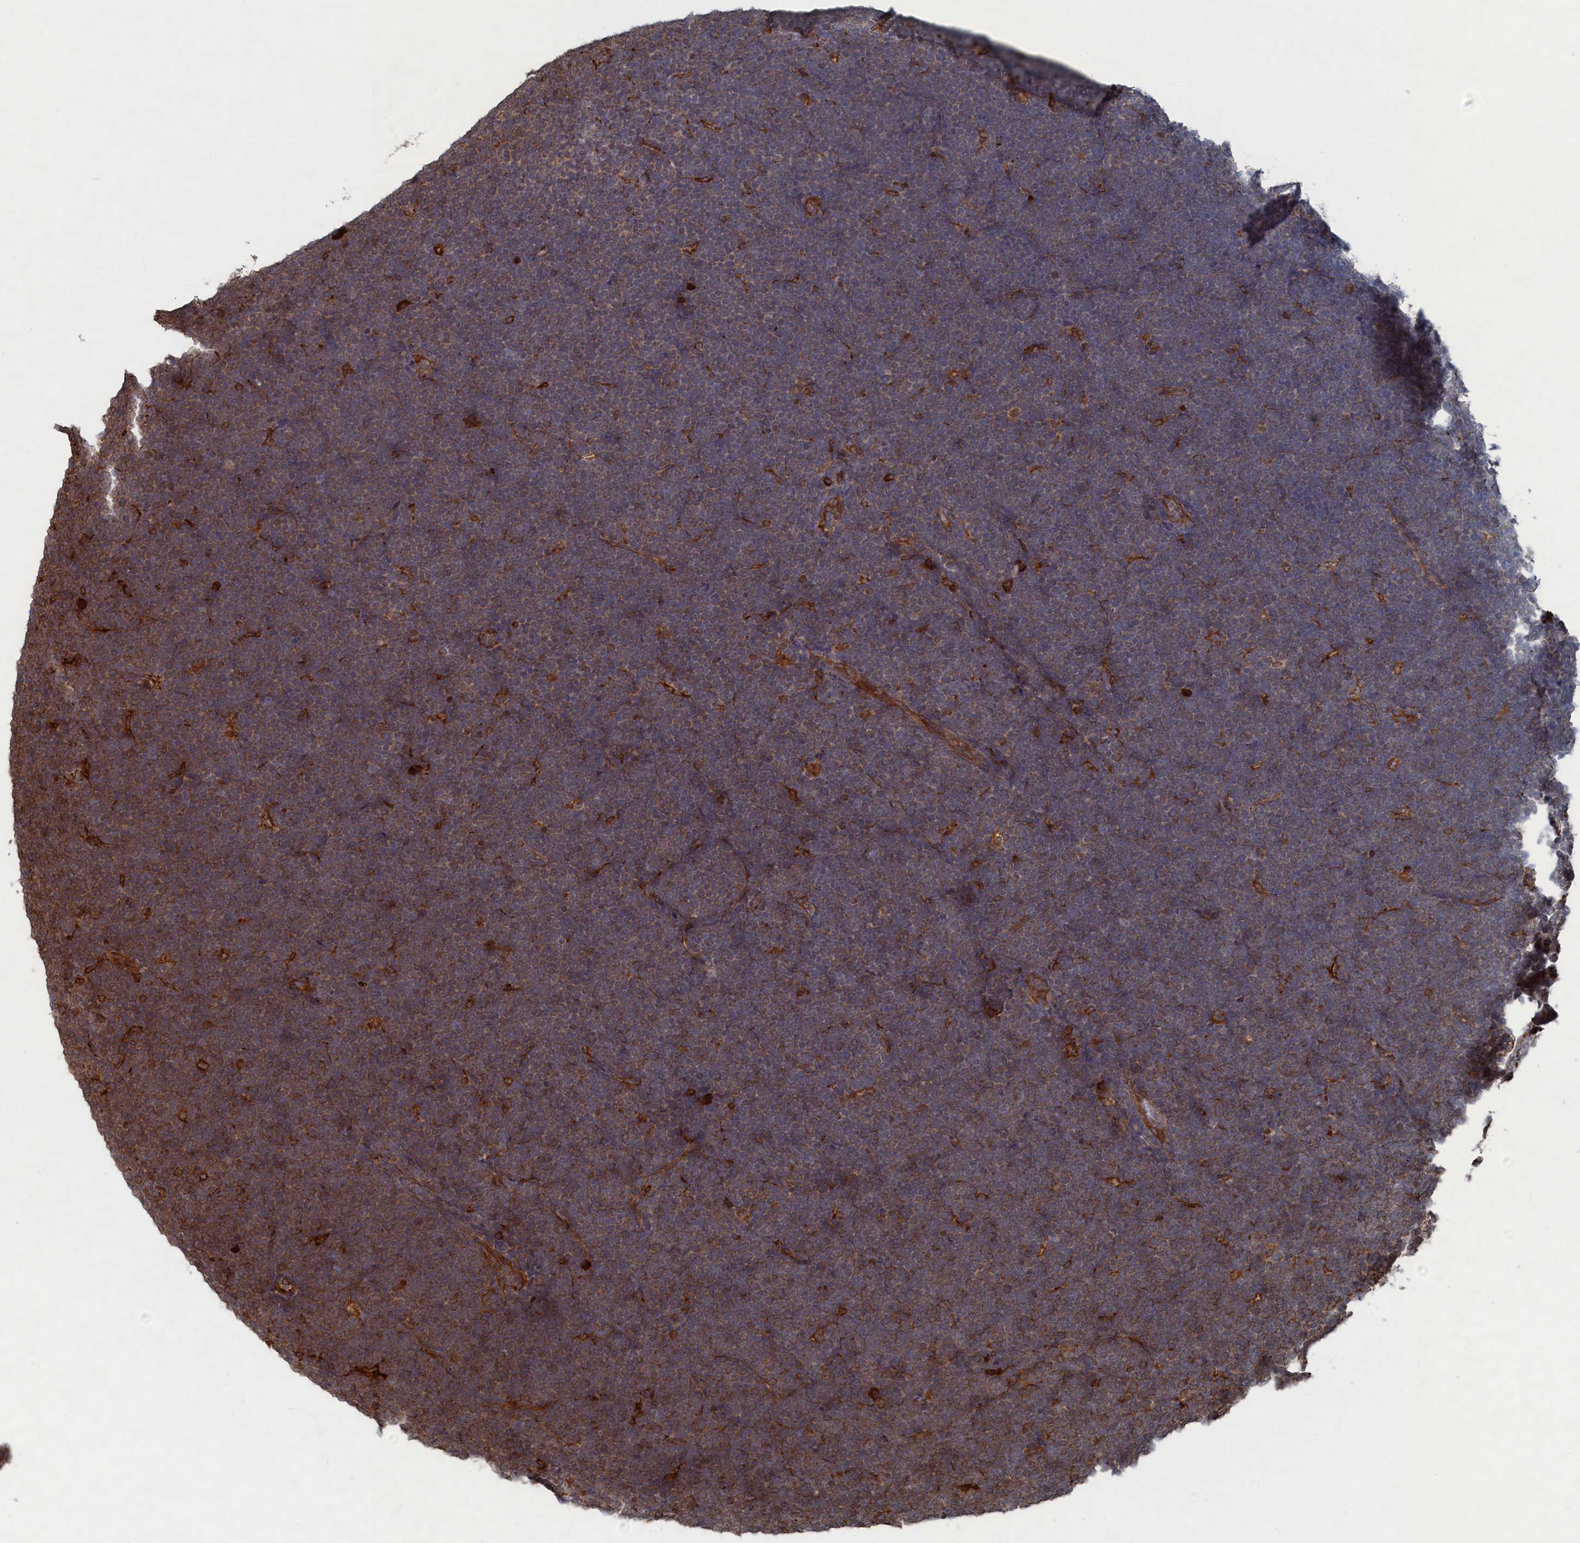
{"staining": {"intensity": "weak", "quantity": "25%-75%", "location": "cytoplasmic/membranous"}, "tissue": "lymphoma", "cell_type": "Tumor cells", "image_type": "cancer", "snomed": [{"axis": "morphology", "description": "Malignant lymphoma, non-Hodgkin's type, High grade"}, {"axis": "topography", "description": "Lymph node"}], "caption": "Lymphoma tissue displays weak cytoplasmic/membranous expression in approximately 25%-75% of tumor cells, visualized by immunohistochemistry.", "gene": "BPIFB6", "patient": {"sex": "male", "age": 13}}